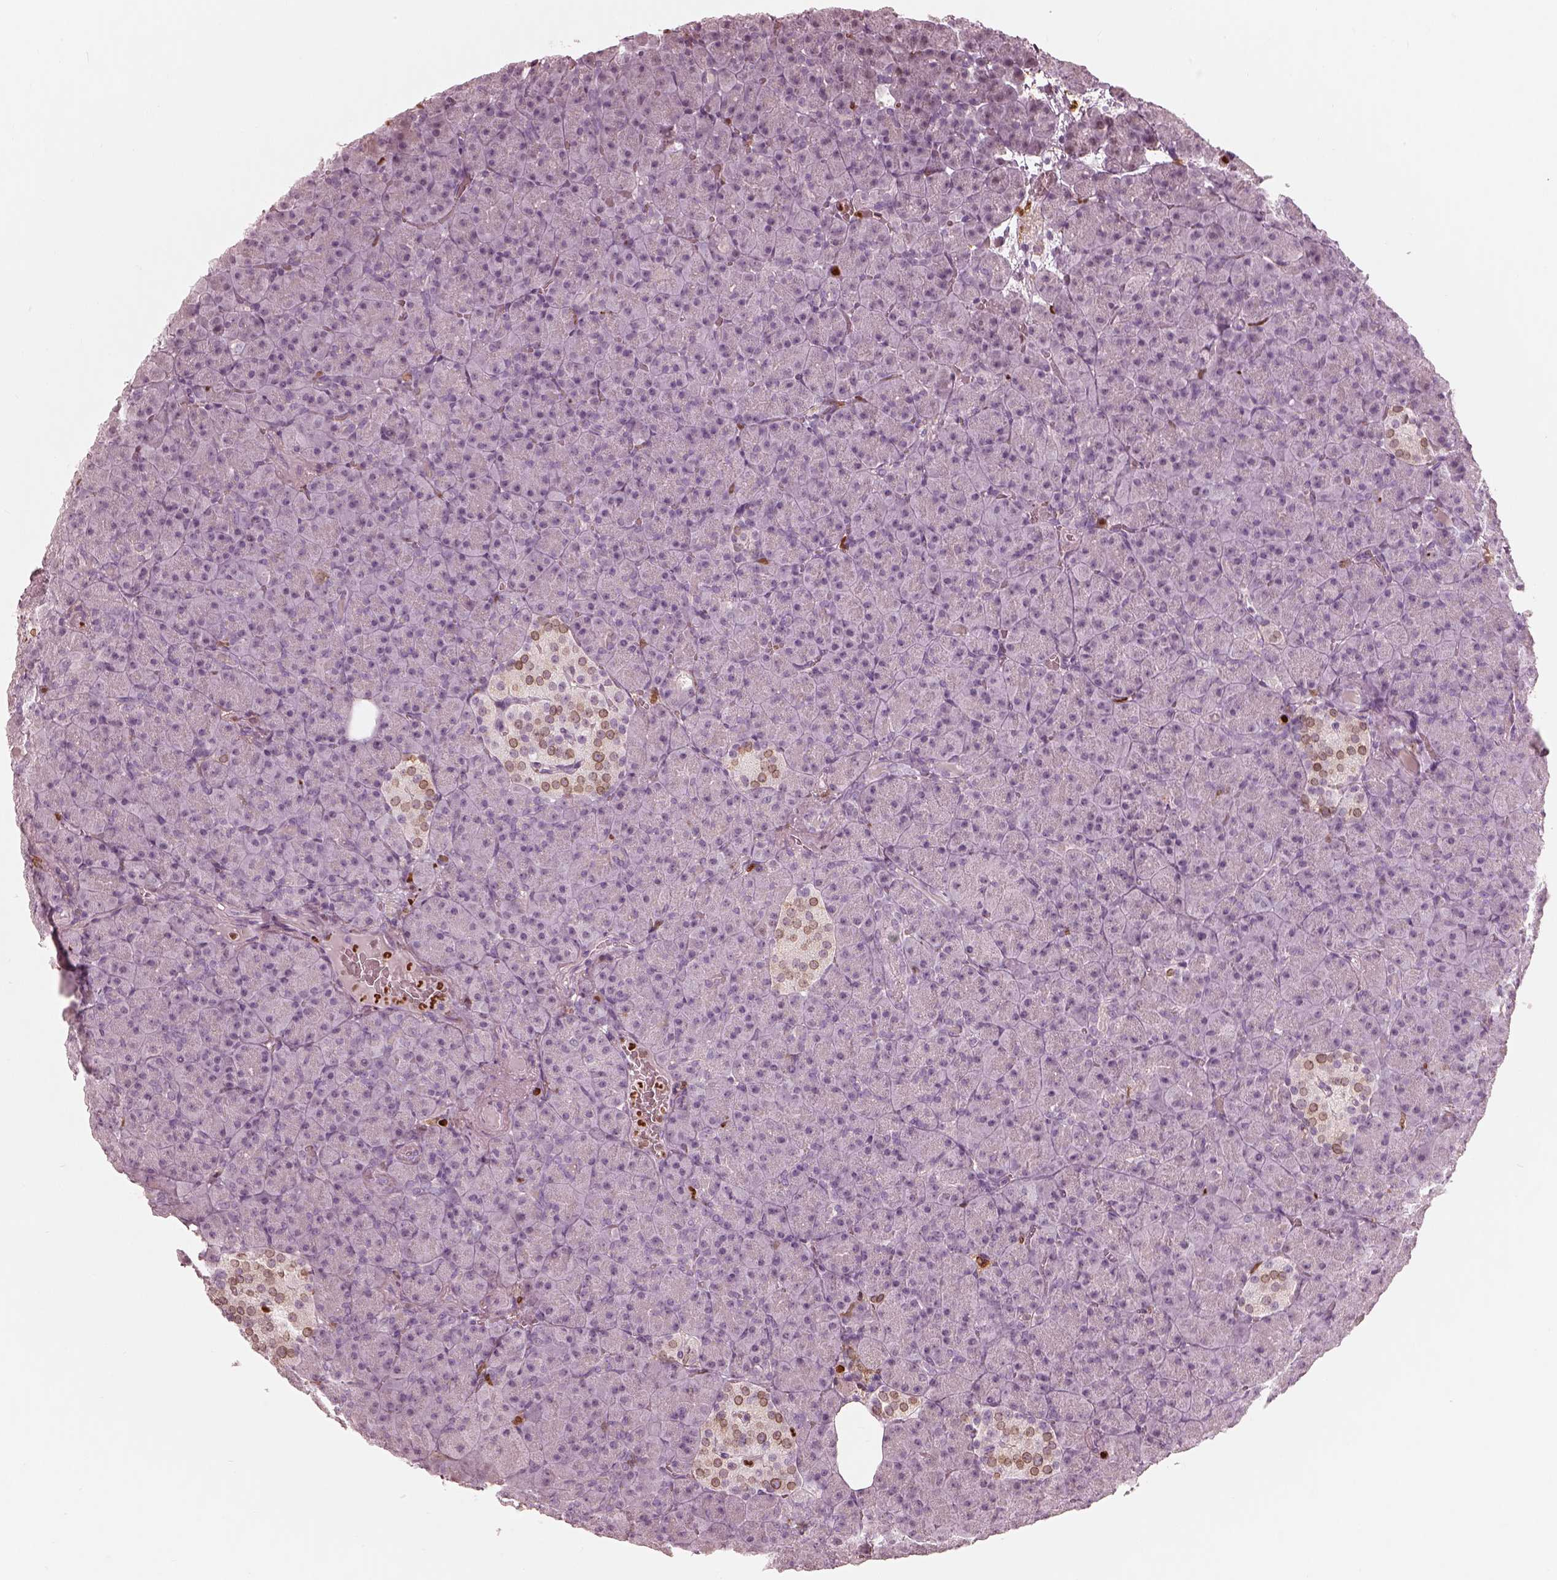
{"staining": {"intensity": "negative", "quantity": "none", "location": "none"}, "tissue": "pancreas", "cell_type": "Exocrine glandular cells", "image_type": "normal", "snomed": [{"axis": "morphology", "description": "Normal tissue, NOS"}, {"axis": "topography", "description": "Pancreas"}], "caption": "Immunohistochemical staining of benign human pancreas shows no significant staining in exocrine glandular cells.", "gene": "ALOX5", "patient": {"sex": "female", "age": 74}}